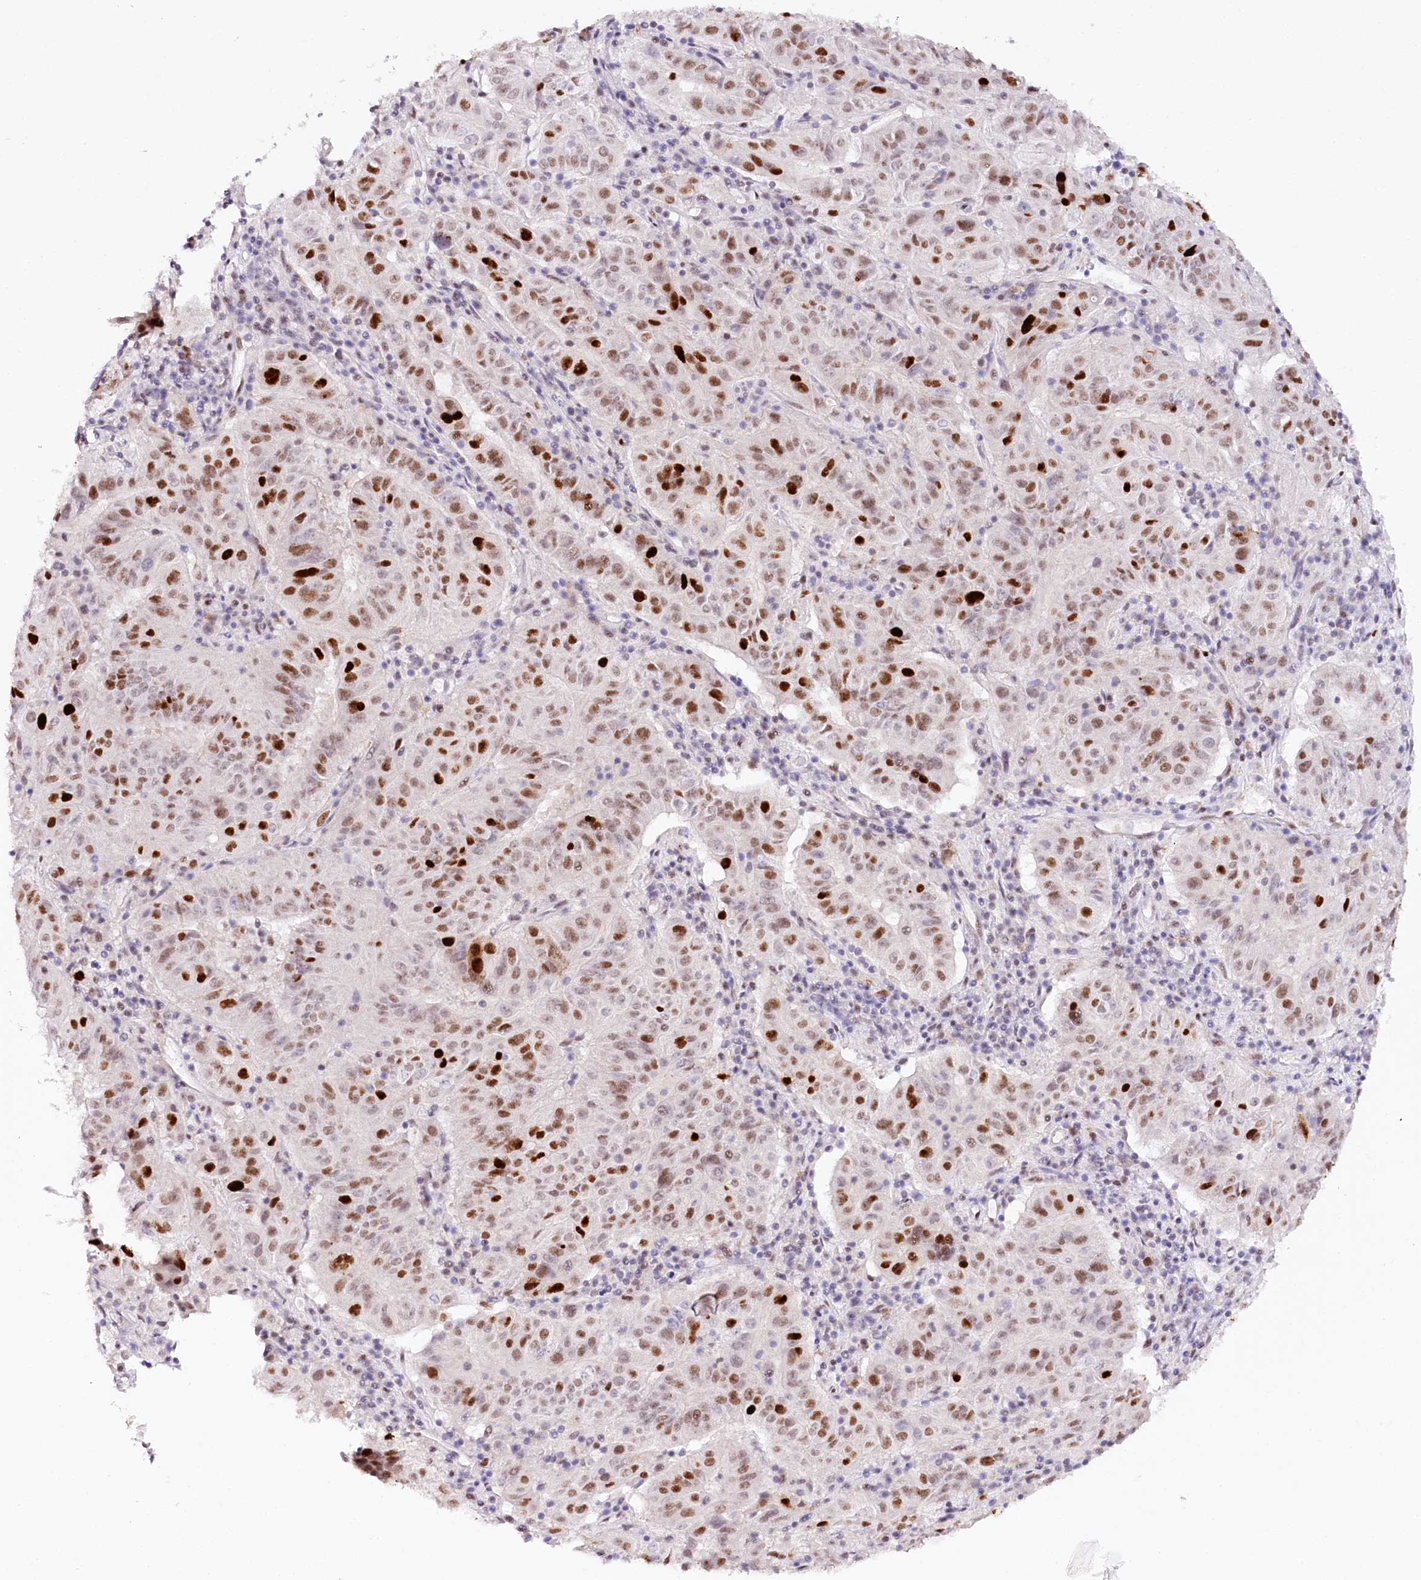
{"staining": {"intensity": "strong", "quantity": ">75%", "location": "nuclear"}, "tissue": "pancreatic cancer", "cell_type": "Tumor cells", "image_type": "cancer", "snomed": [{"axis": "morphology", "description": "Adenocarcinoma, NOS"}, {"axis": "topography", "description": "Pancreas"}], "caption": "Immunohistochemical staining of human pancreatic cancer (adenocarcinoma) displays high levels of strong nuclear positivity in about >75% of tumor cells. The staining was performed using DAB (3,3'-diaminobenzidine), with brown indicating positive protein expression. Nuclei are stained blue with hematoxylin.", "gene": "TP53", "patient": {"sex": "male", "age": 63}}